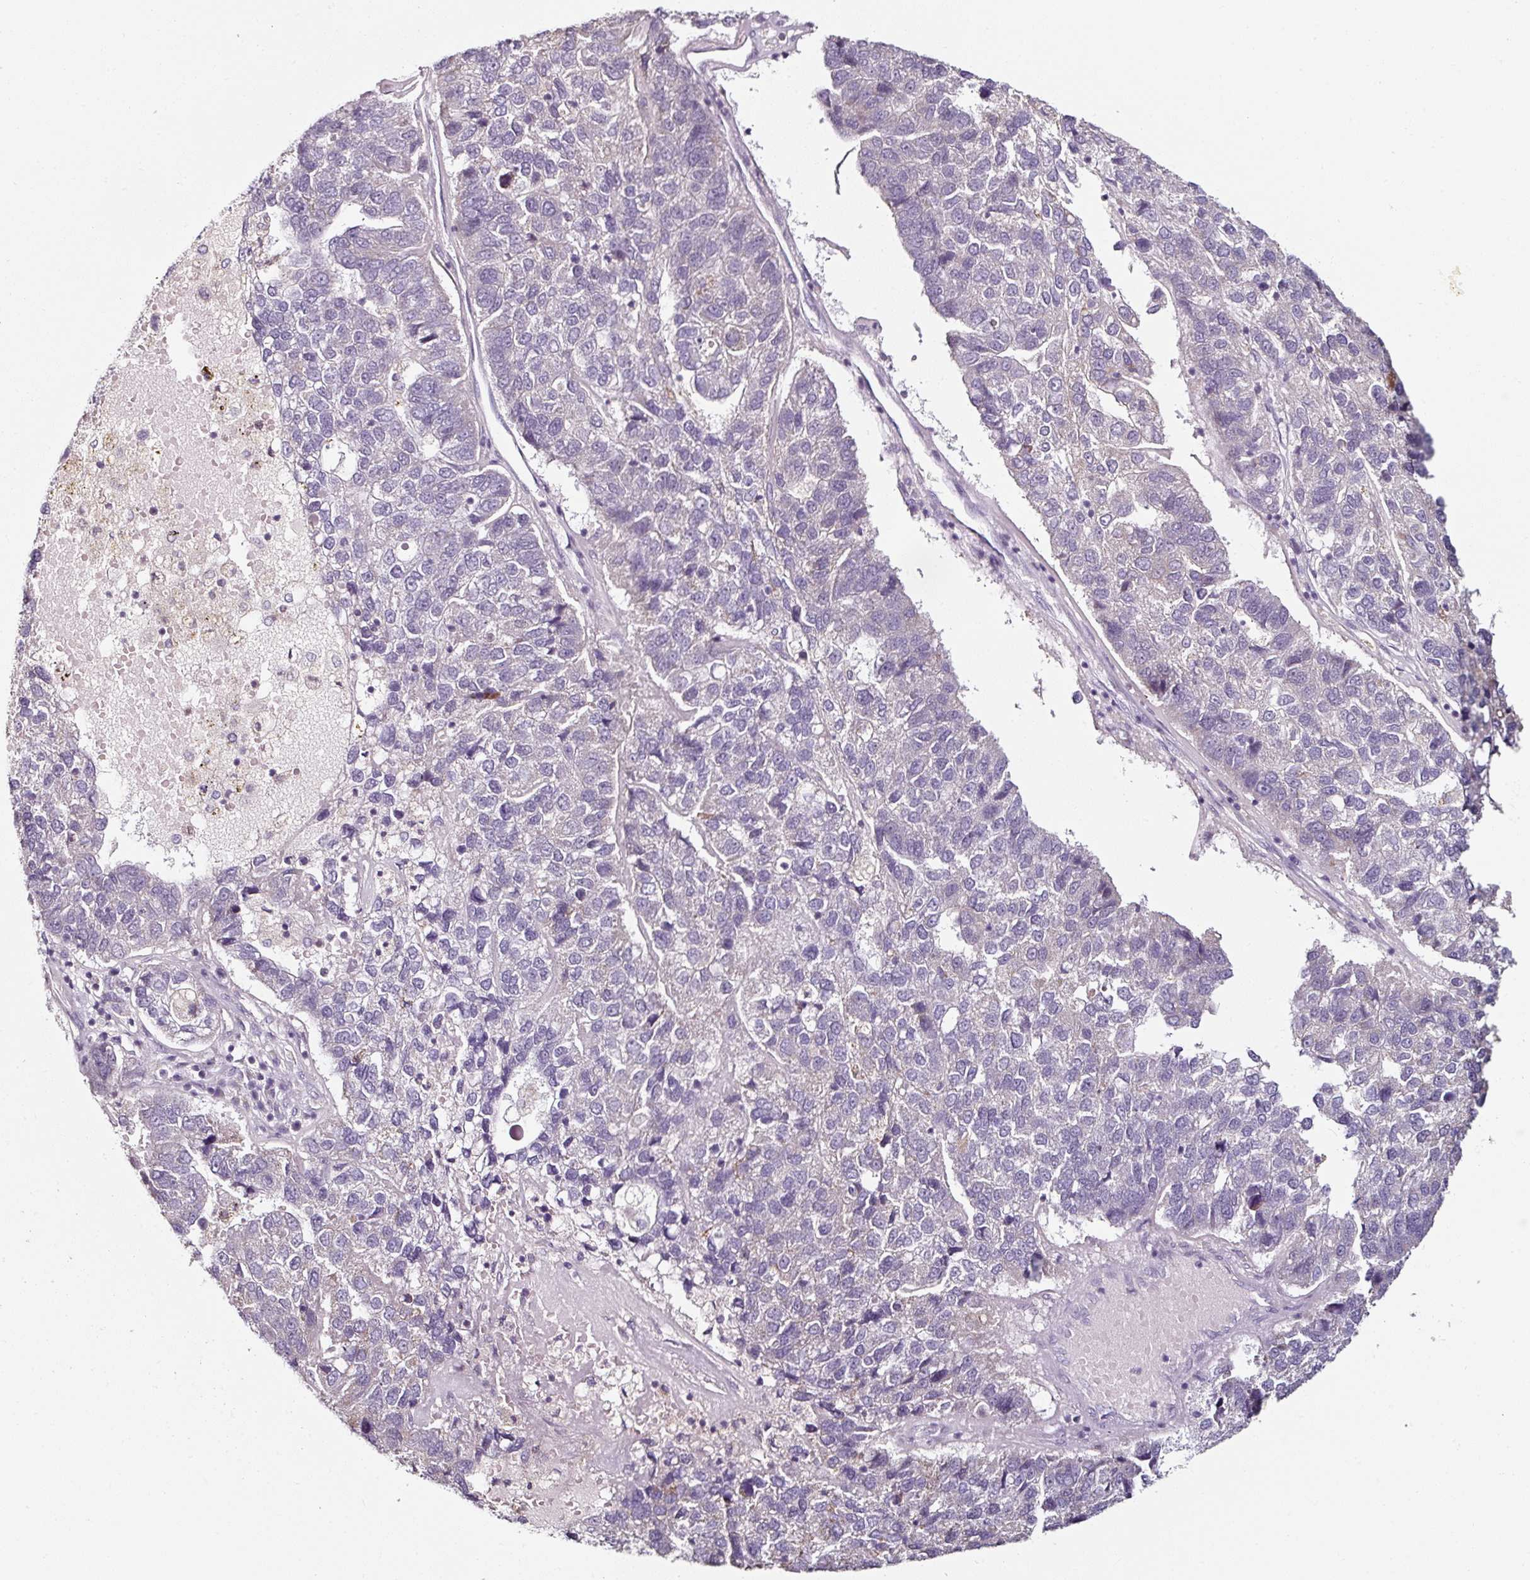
{"staining": {"intensity": "negative", "quantity": "none", "location": "none"}, "tissue": "pancreatic cancer", "cell_type": "Tumor cells", "image_type": "cancer", "snomed": [{"axis": "morphology", "description": "Adenocarcinoma, NOS"}, {"axis": "topography", "description": "Pancreas"}], "caption": "There is no significant positivity in tumor cells of pancreatic cancer.", "gene": "CAP2", "patient": {"sex": "female", "age": 61}}